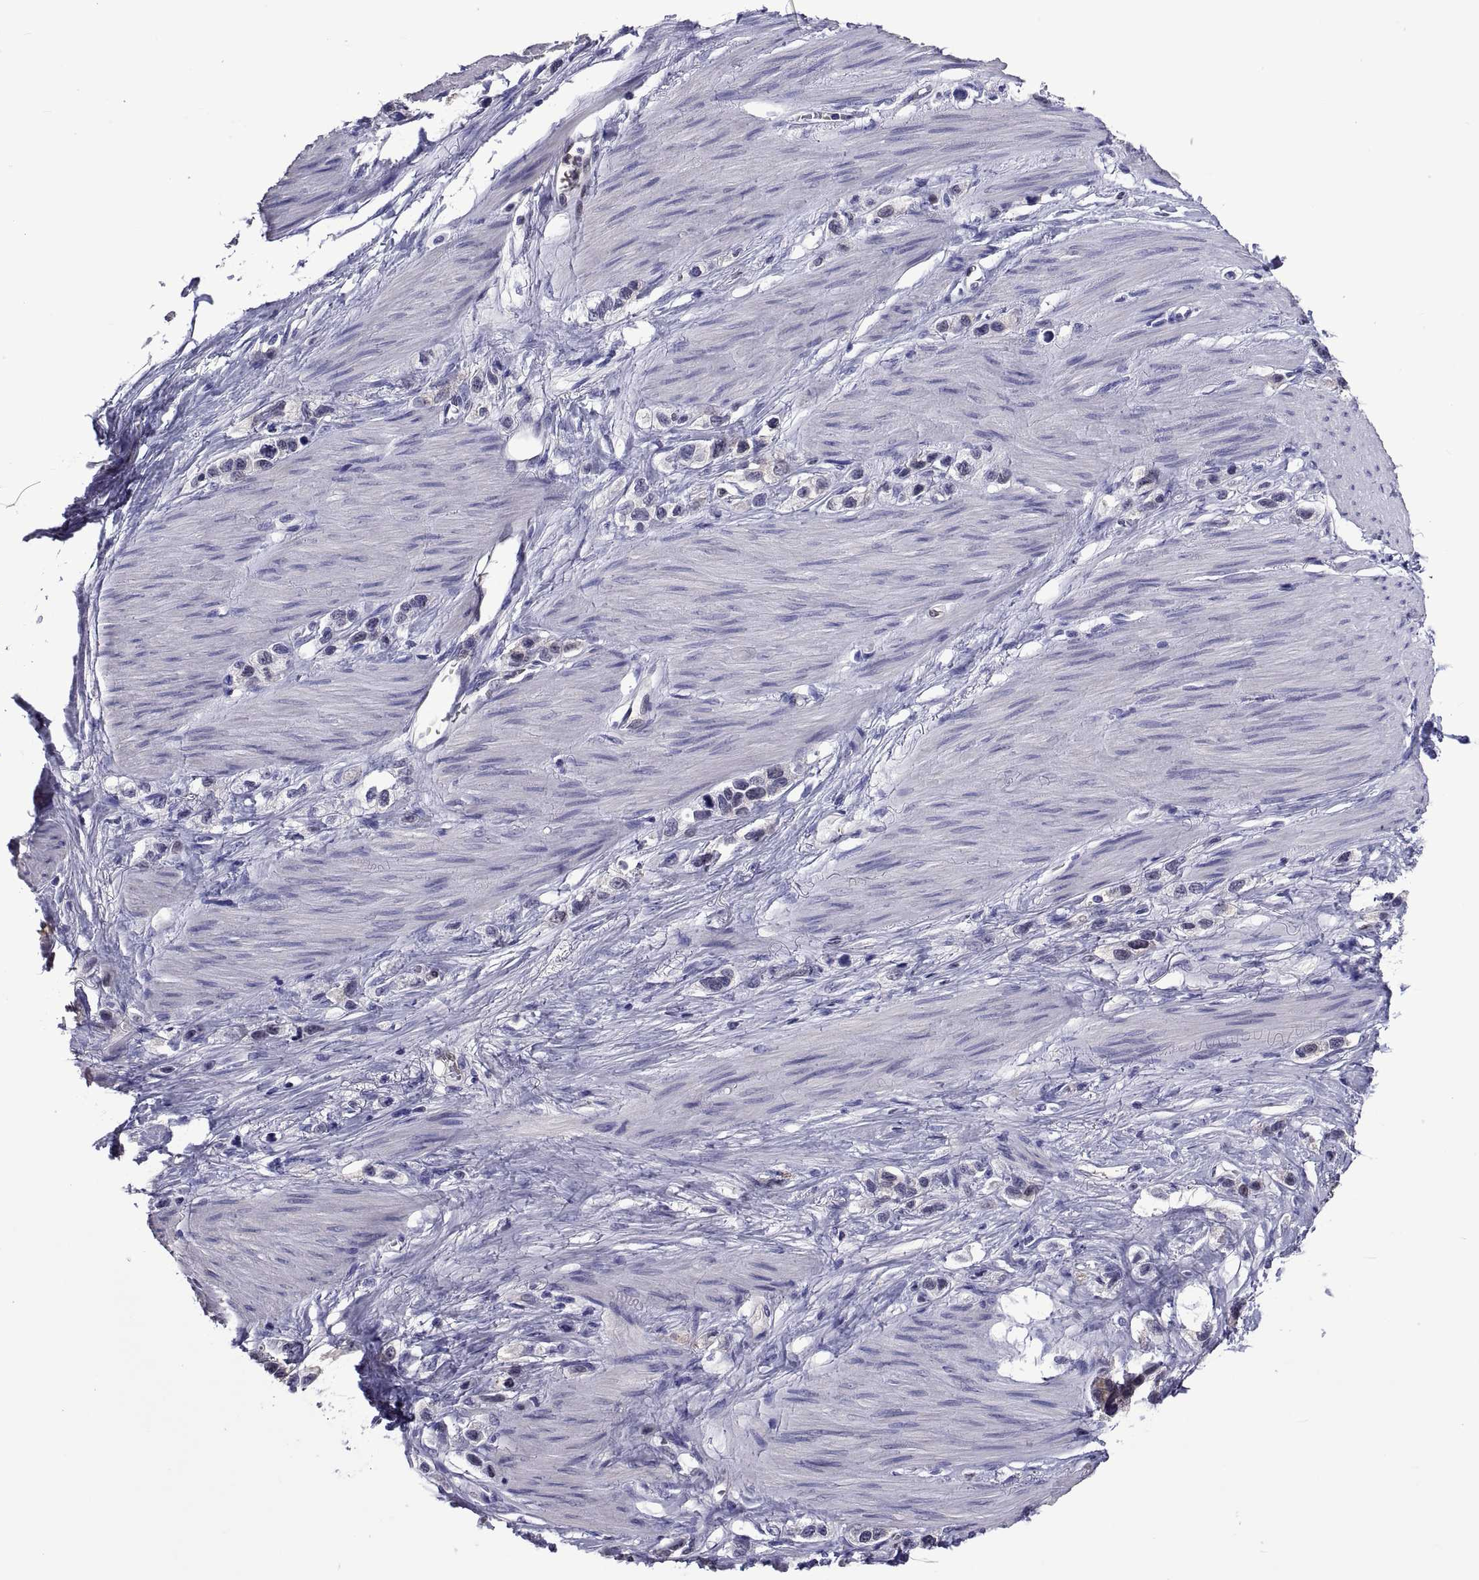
{"staining": {"intensity": "negative", "quantity": "none", "location": "none"}, "tissue": "stomach cancer", "cell_type": "Tumor cells", "image_type": "cancer", "snomed": [{"axis": "morphology", "description": "Normal tissue, NOS"}, {"axis": "morphology", "description": "Adenocarcinoma, NOS"}, {"axis": "morphology", "description": "Adenocarcinoma, High grade"}, {"axis": "topography", "description": "Stomach, upper"}, {"axis": "topography", "description": "Stomach"}], "caption": "A photomicrograph of human adenocarcinoma (high-grade) (stomach) is negative for staining in tumor cells.", "gene": "LCN9", "patient": {"sex": "female", "age": 65}}